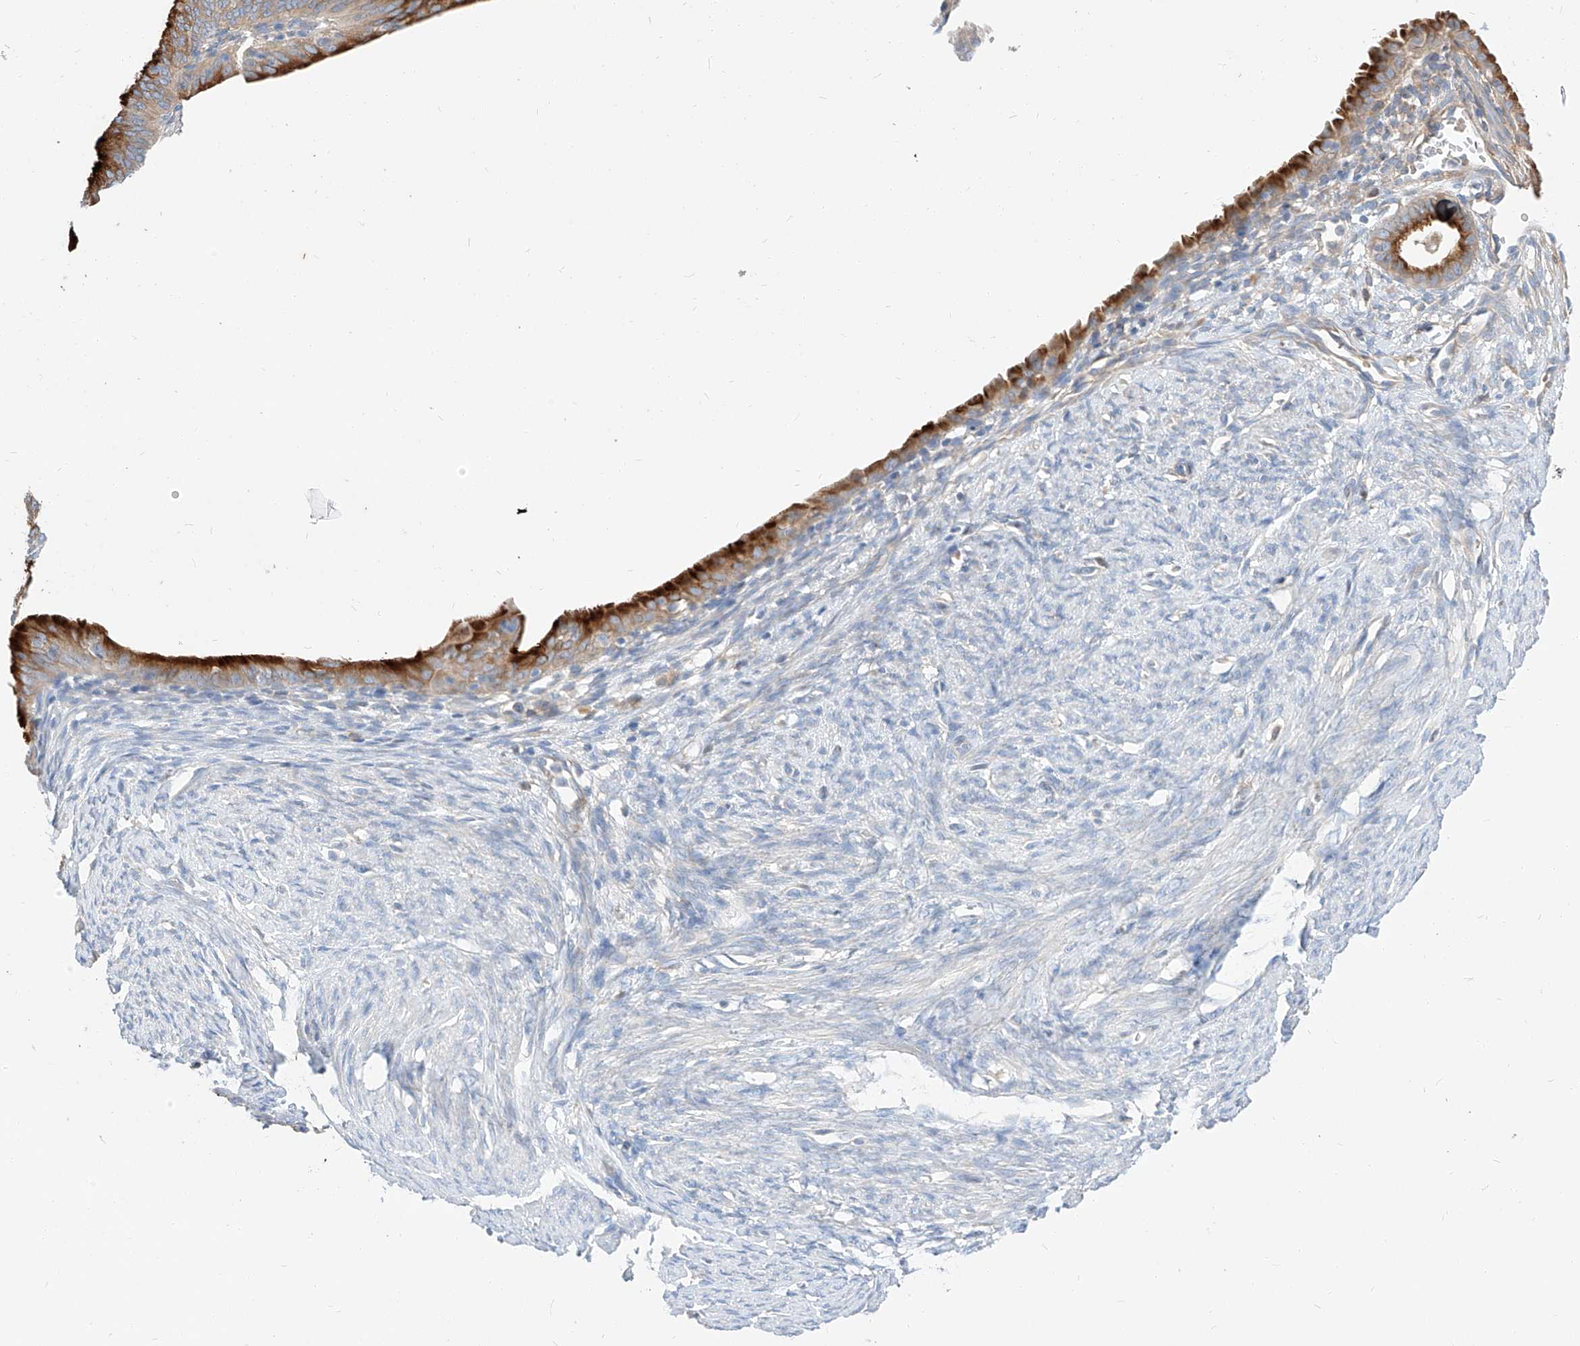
{"staining": {"intensity": "strong", "quantity": ">75%", "location": "cytoplasmic/membranous"}, "tissue": "endometrial cancer", "cell_type": "Tumor cells", "image_type": "cancer", "snomed": [{"axis": "morphology", "description": "Adenocarcinoma, NOS"}, {"axis": "topography", "description": "Endometrium"}], "caption": "IHC of human endometrial cancer reveals high levels of strong cytoplasmic/membranous expression in approximately >75% of tumor cells.", "gene": "MAP7", "patient": {"sex": "female", "age": 51}}